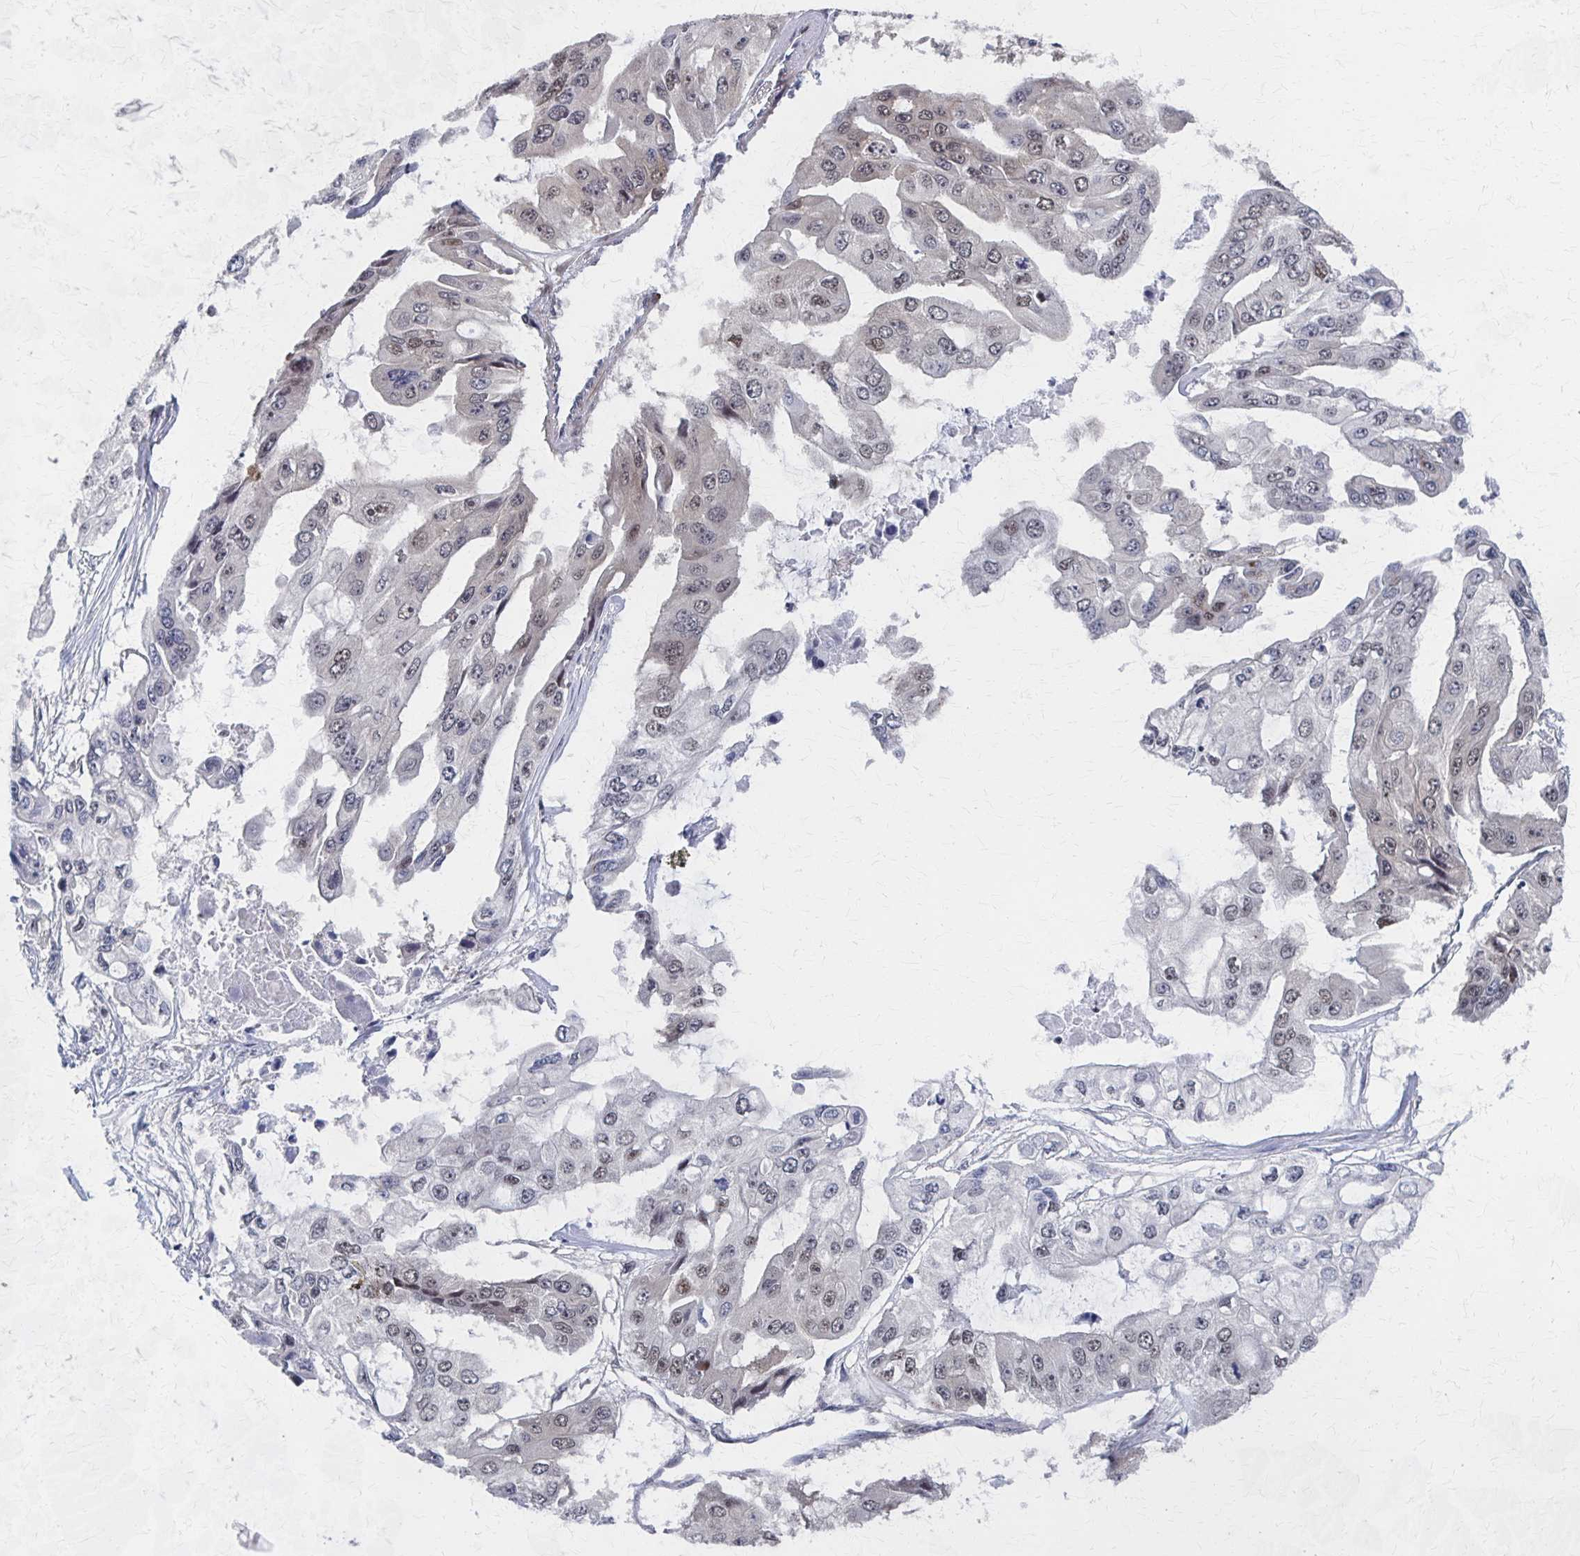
{"staining": {"intensity": "moderate", "quantity": "25%-75%", "location": "nuclear"}, "tissue": "ovarian cancer", "cell_type": "Tumor cells", "image_type": "cancer", "snomed": [{"axis": "morphology", "description": "Cystadenocarcinoma, serous, NOS"}, {"axis": "topography", "description": "Ovary"}], "caption": "The immunohistochemical stain highlights moderate nuclear positivity in tumor cells of serous cystadenocarcinoma (ovarian) tissue.", "gene": "GTF2B", "patient": {"sex": "female", "age": 56}}